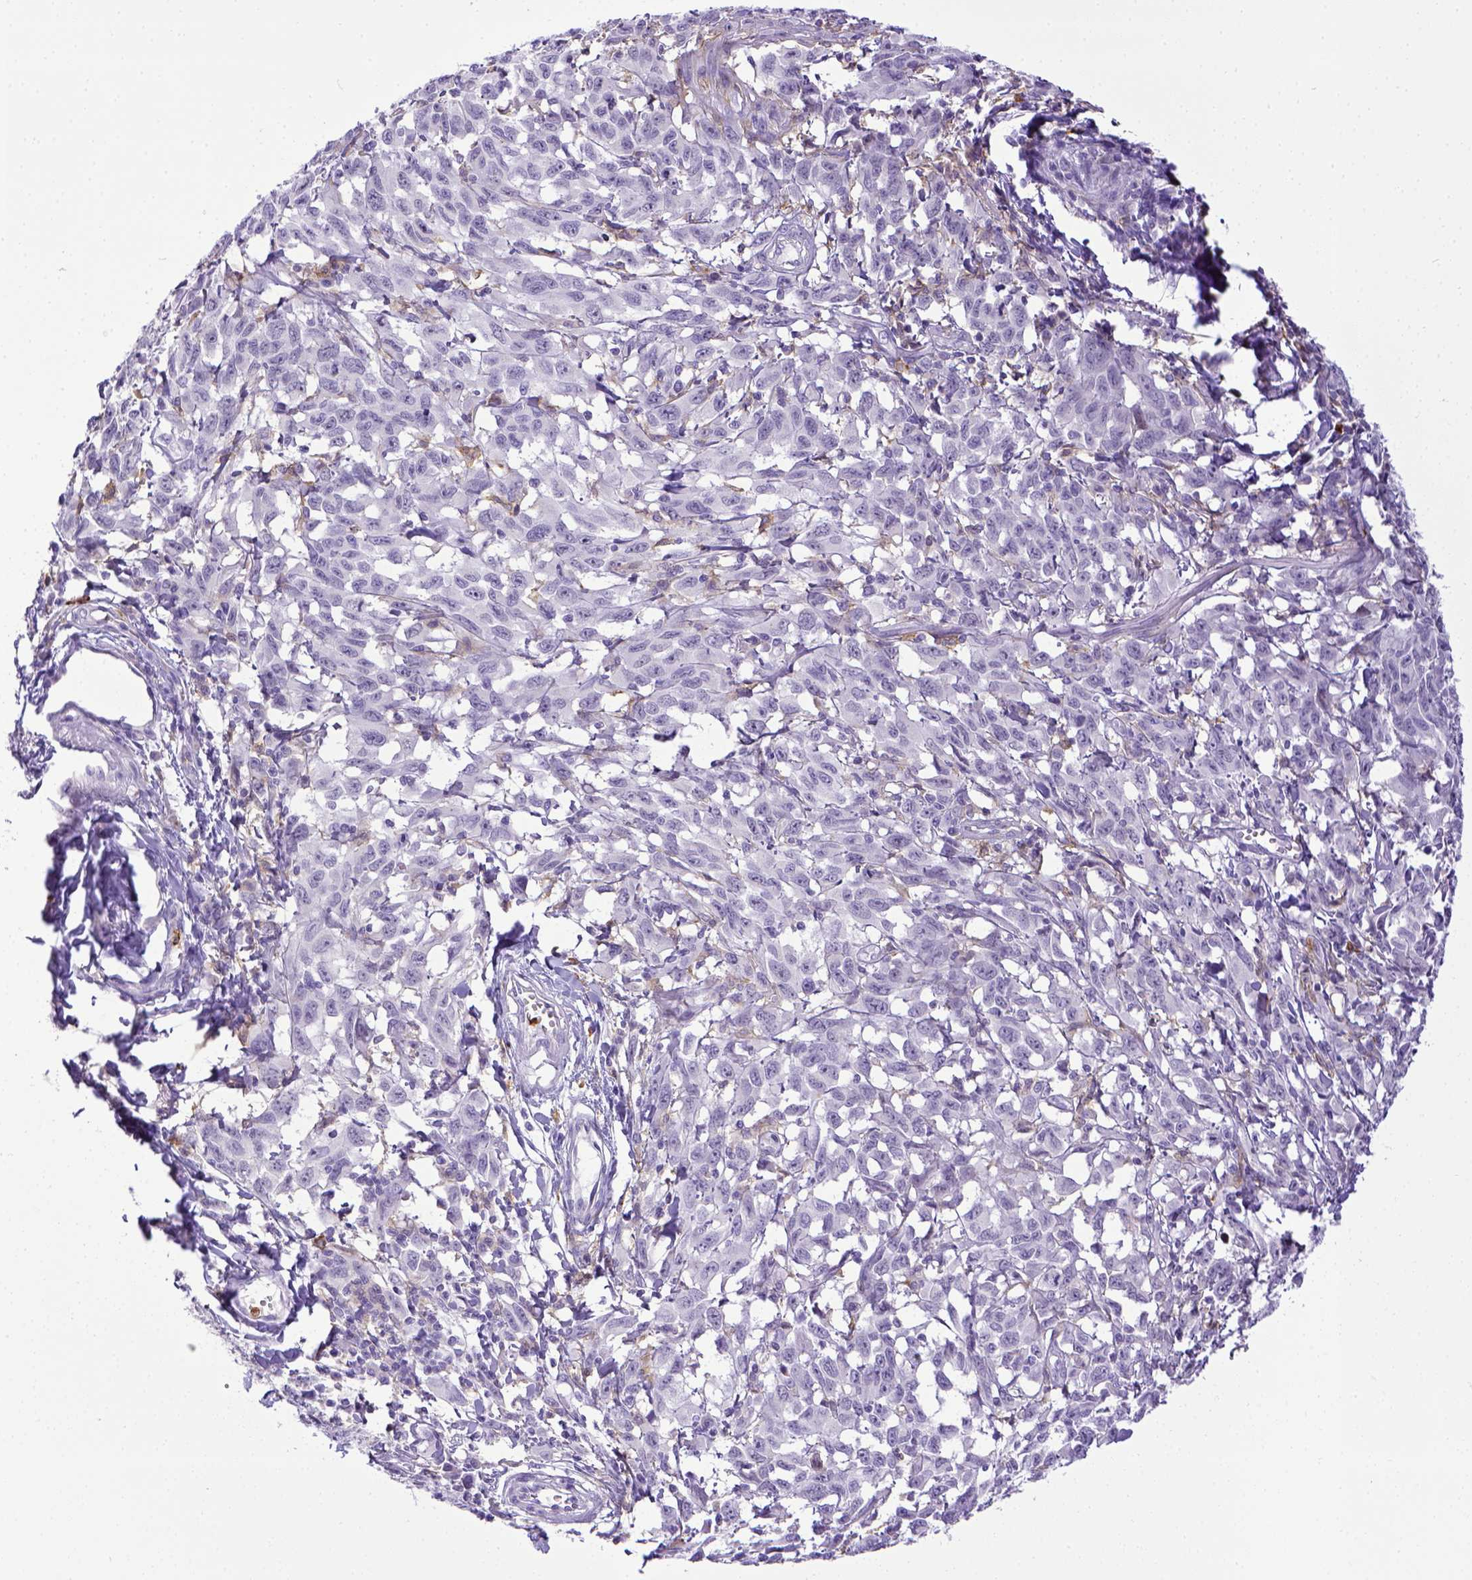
{"staining": {"intensity": "negative", "quantity": "none", "location": "none"}, "tissue": "melanoma", "cell_type": "Tumor cells", "image_type": "cancer", "snomed": [{"axis": "morphology", "description": "Malignant melanoma, NOS"}, {"axis": "topography", "description": "Vulva, labia, clitoris and Bartholin´s gland, NO"}], "caption": "Tumor cells show no significant expression in melanoma. Brightfield microscopy of immunohistochemistry (IHC) stained with DAB (3,3'-diaminobenzidine) (brown) and hematoxylin (blue), captured at high magnification.", "gene": "ITGAM", "patient": {"sex": "female", "age": 75}}